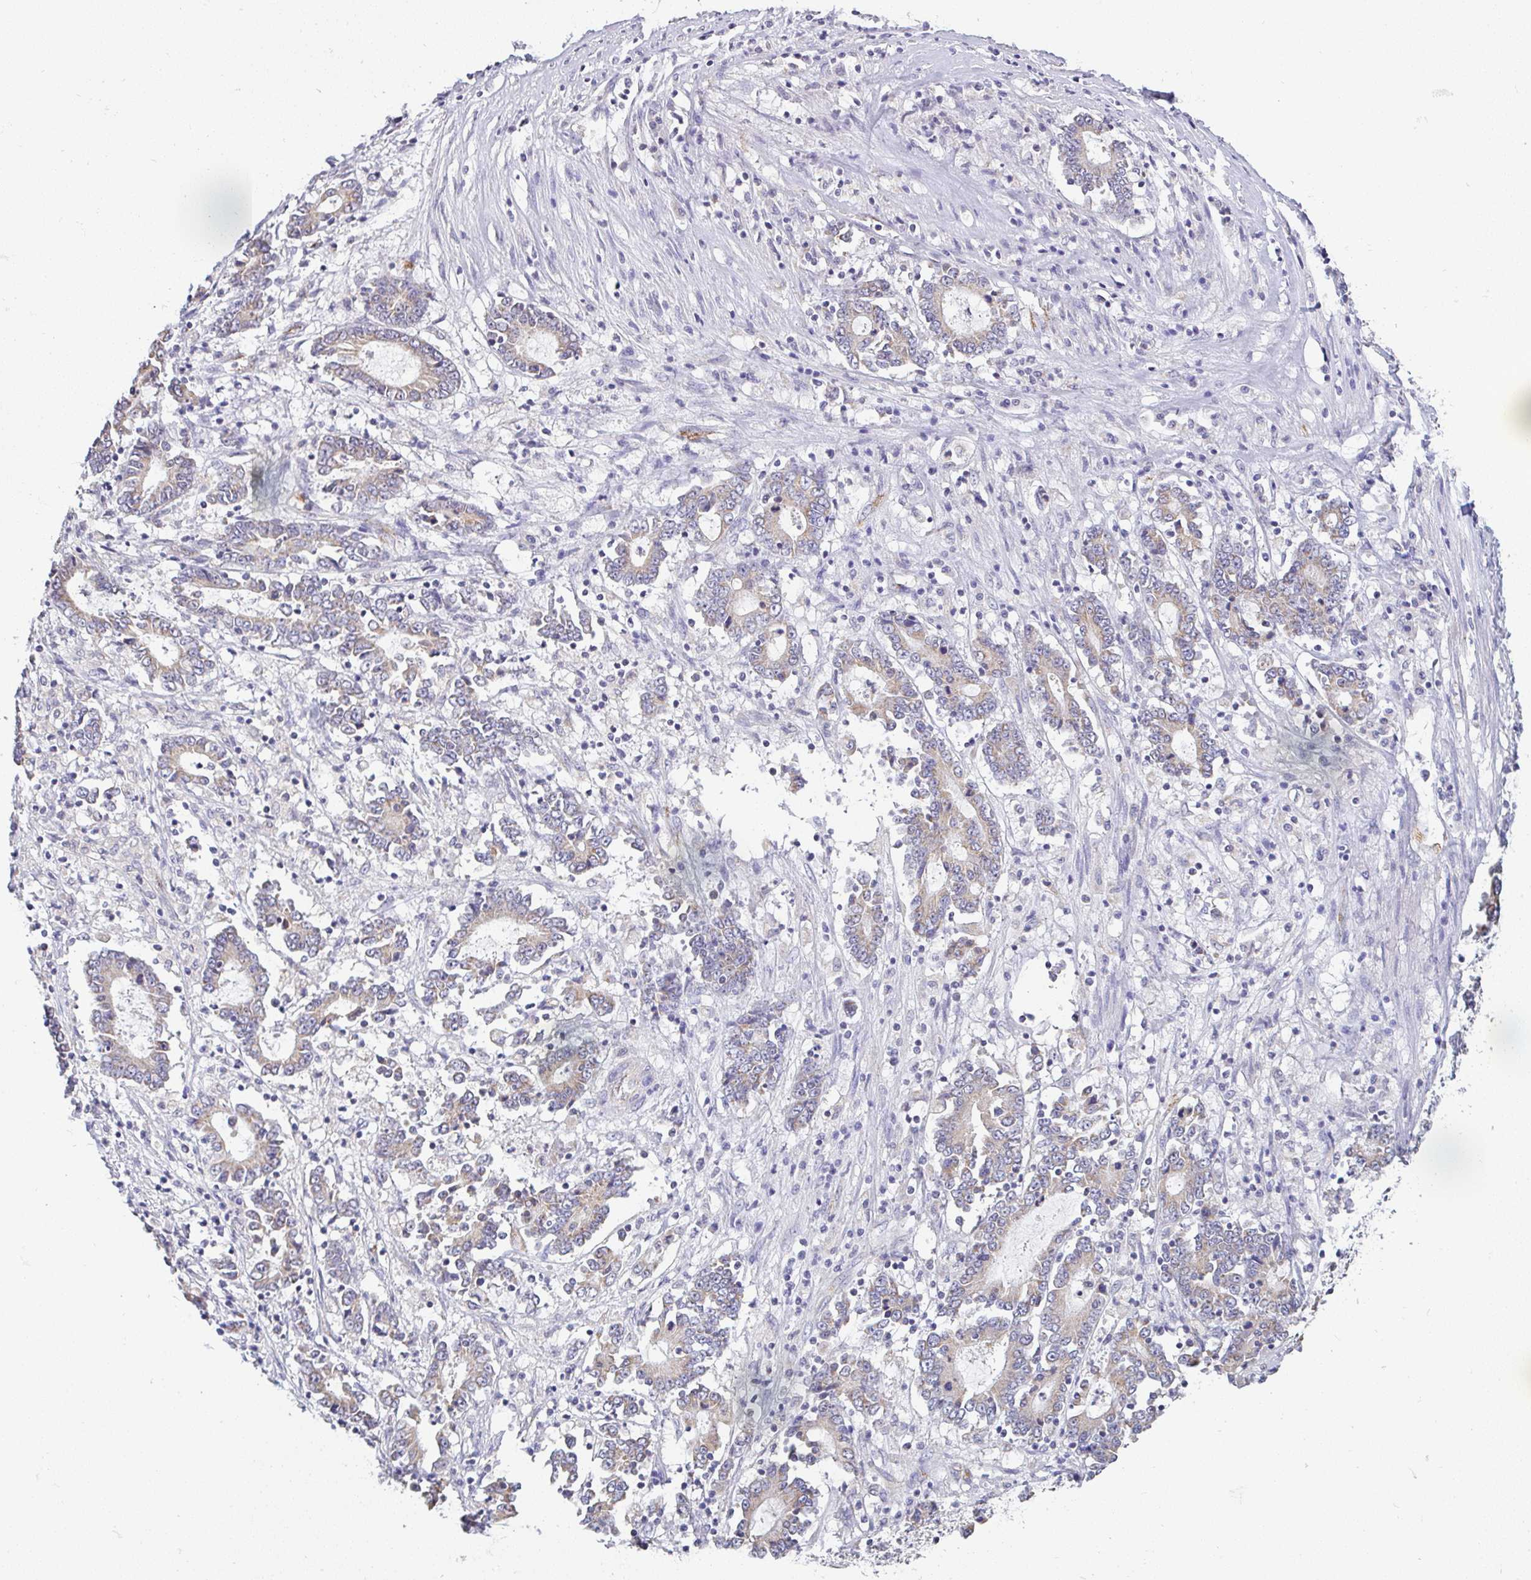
{"staining": {"intensity": "weak", "quantity": "<25%", "location": "cytoplasmic/membranous"}, "tissue": "stomach cancer", "cell_type": "Tumor cells", "image_type": "cancer", "snomed": [{"axis": "morphology", "description": "Adenocarcinoma, NOS"}, {"axis": "topography", "description": "Stomach, upper"}], "caption": "A photomicrograph of human stomach adenocarcinoma is negative for staining in tumor cells.", "gene": "PLCD4", "patient": {"sex": "male", "age": 68}}